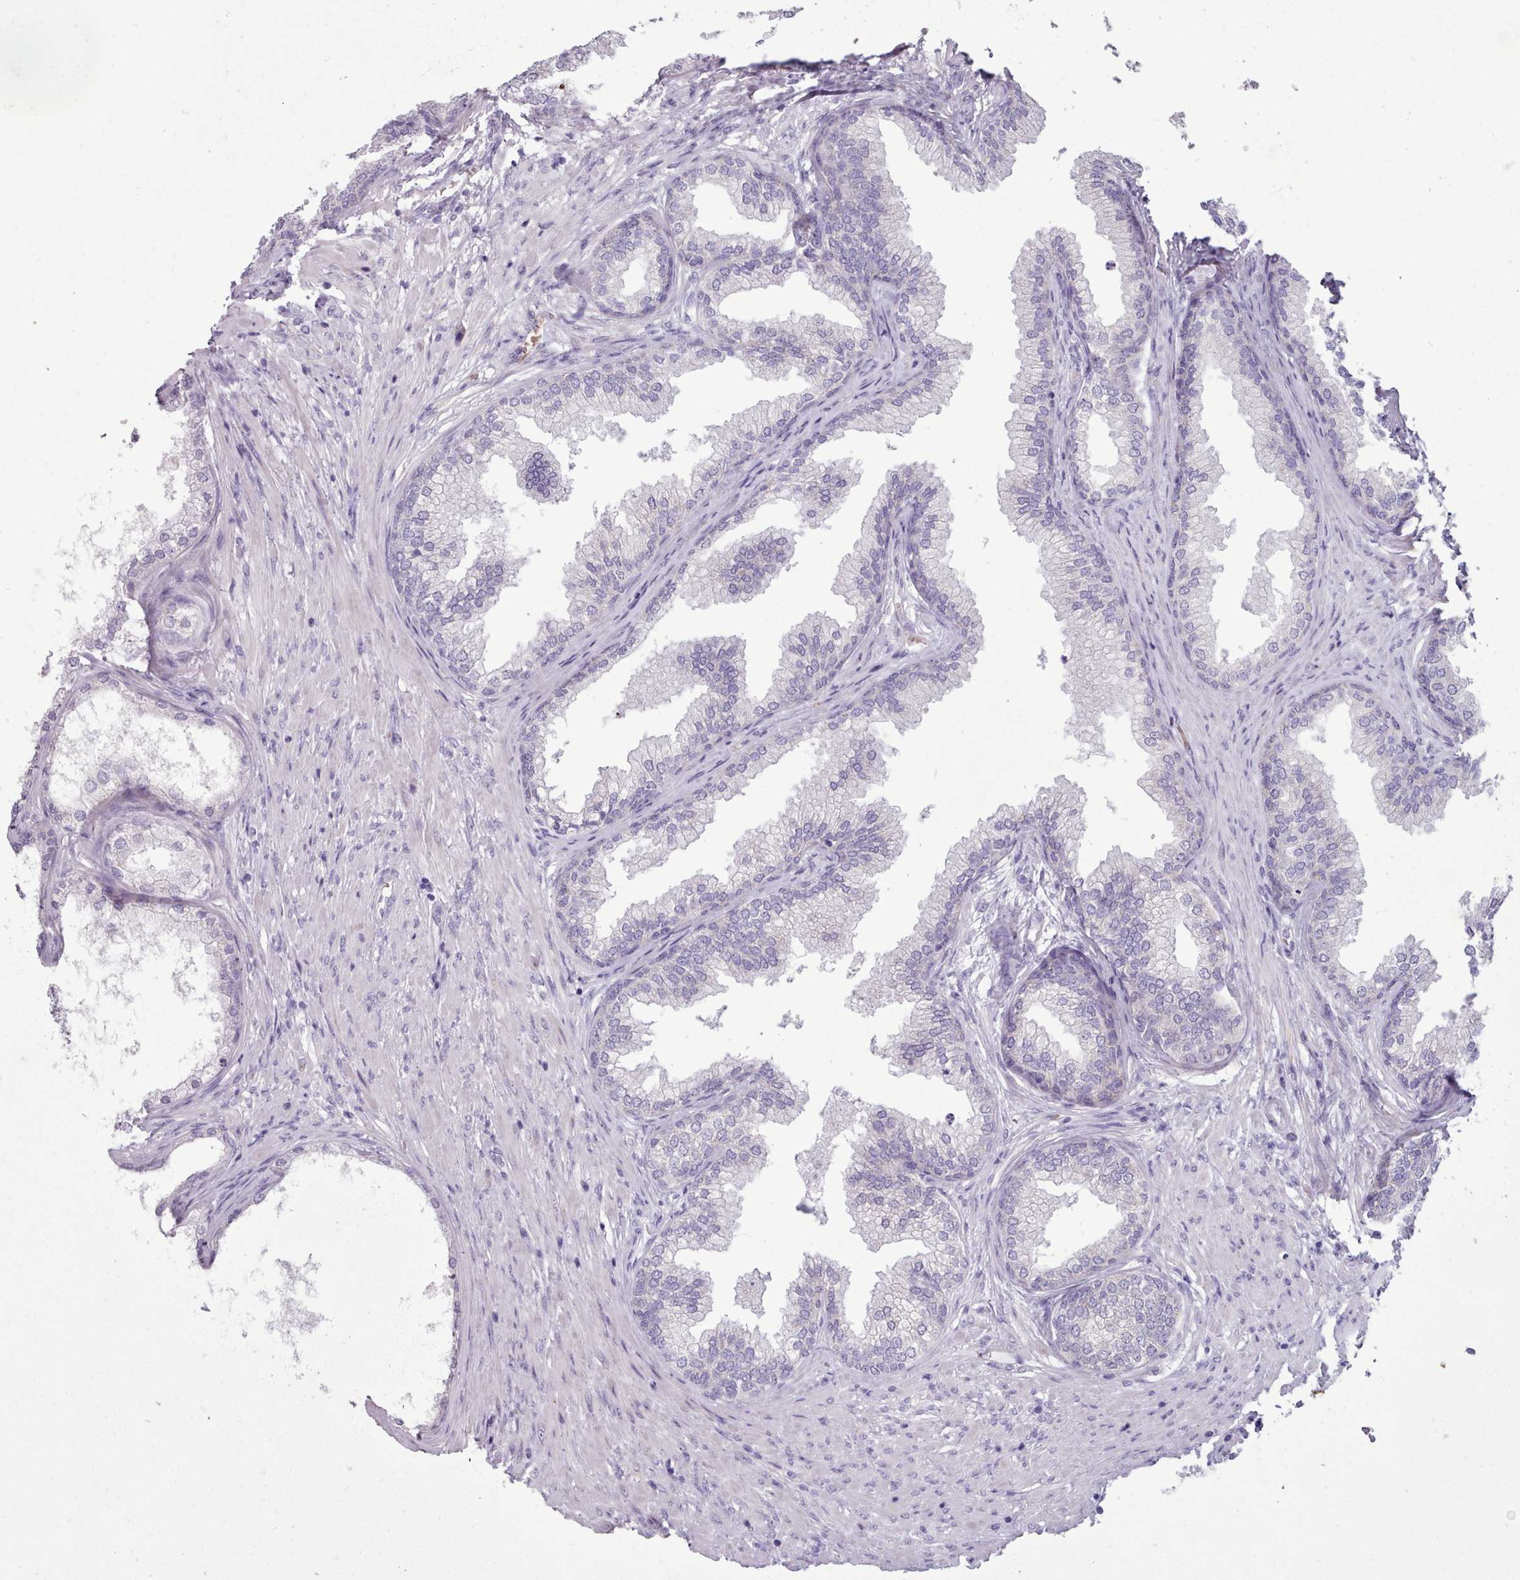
{"staining": {"intensity": "moderate", "quantity": "25%-75%", "location": "cytoplasmic/membranous"}, "tissue": "prostate", "cell_type": "Glandular cells", "image_type": "normal", "snomed": [{"axis": "morphology", "description": "Normal tissue, NOS"}, {"axis": "topography", "description": "Prostate"}], "caption": "Unremarkable prostate was stained to show a protein in brown. There is medium levels of moderate cytoplasmic/membranous staining in approximately 25%-75% of glandular cells. (DAB (3,3'-diaminobenzidine) IHC with brightfield microscopy, high magnification).", "gene": "AK4P3", "patient": {"sex": "male", "age": 76}}